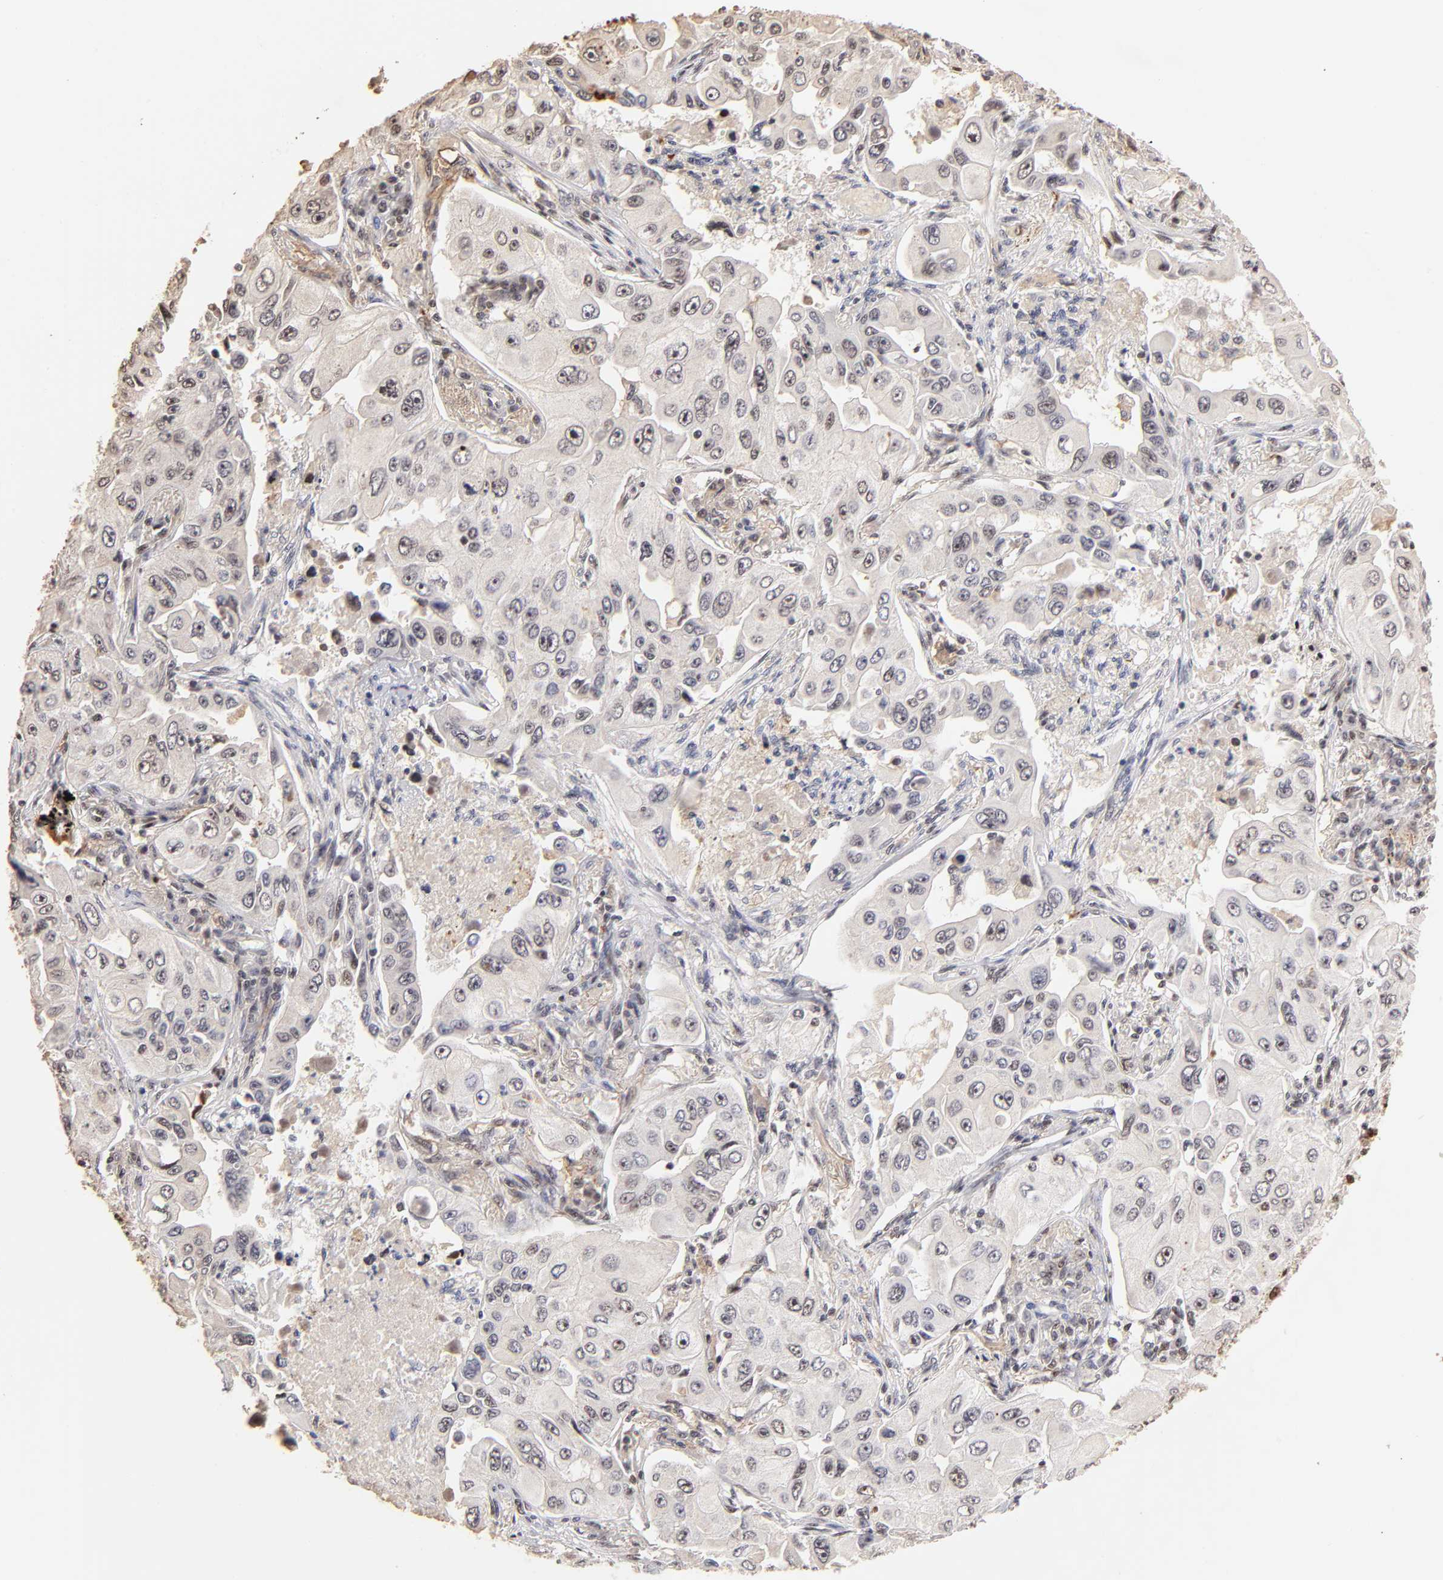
{"staining": {"intensity": "moderate", "quantity": "<25%", "location": "nuclear"}, "tissue": "lung cancer", "cell_type": "Tumor cells", "image_type": "cancer", "snomed": [{"axis": "morphology", "description": "Adenocarcinoma, NOS"}, {"axis": "topography", "description": "Lung"}], "caption": "Adenocarcinoma (lung) was stained to show a protein in brown. There is low levels of moderate nuclear staining in approximately <25% of tumor cells. (brown staining indicates protein expression, while blue staining denotes nuclei).", "gene": "ZNF146", "patient": {"sex": "male", "age": 84}}